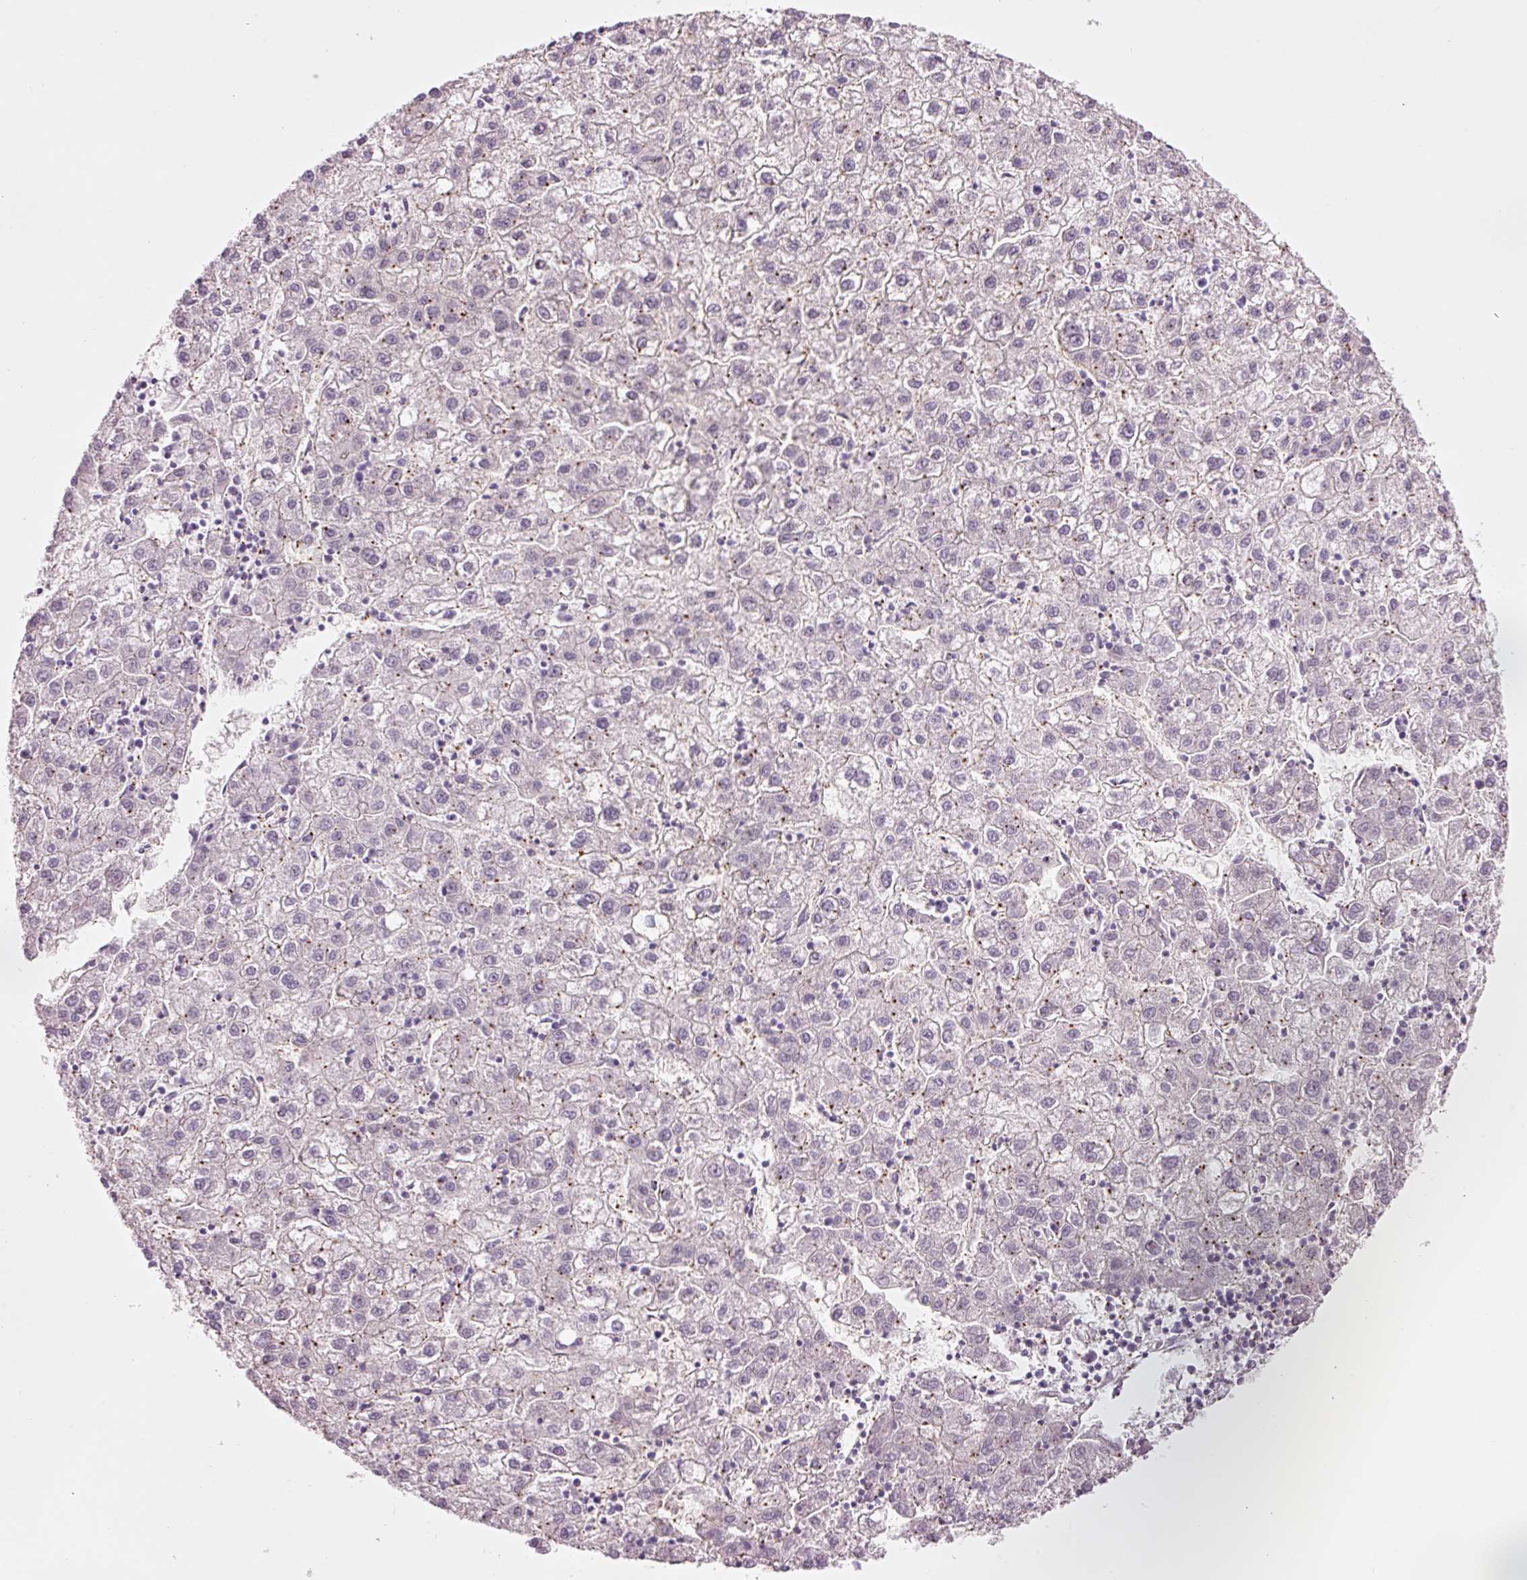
{"staining": {"intensity": "negative", "quantity": "none", "location": "none"}, "tissue": "liver cancer", "cell_type": "Tumor cells", "image_type": "cancer", "snomed": [{"axis": "morphology", "description": "Carcinoma, Hepatocellular, NOS"}, {"axis": "topography", "description": "Liver"}], "caption": "The IHC micrograph has no significant staining in tumor cells of liver cancer tissue.", "gene": "HSPA4L", "patient": {"sex": "male", "age": 72}}